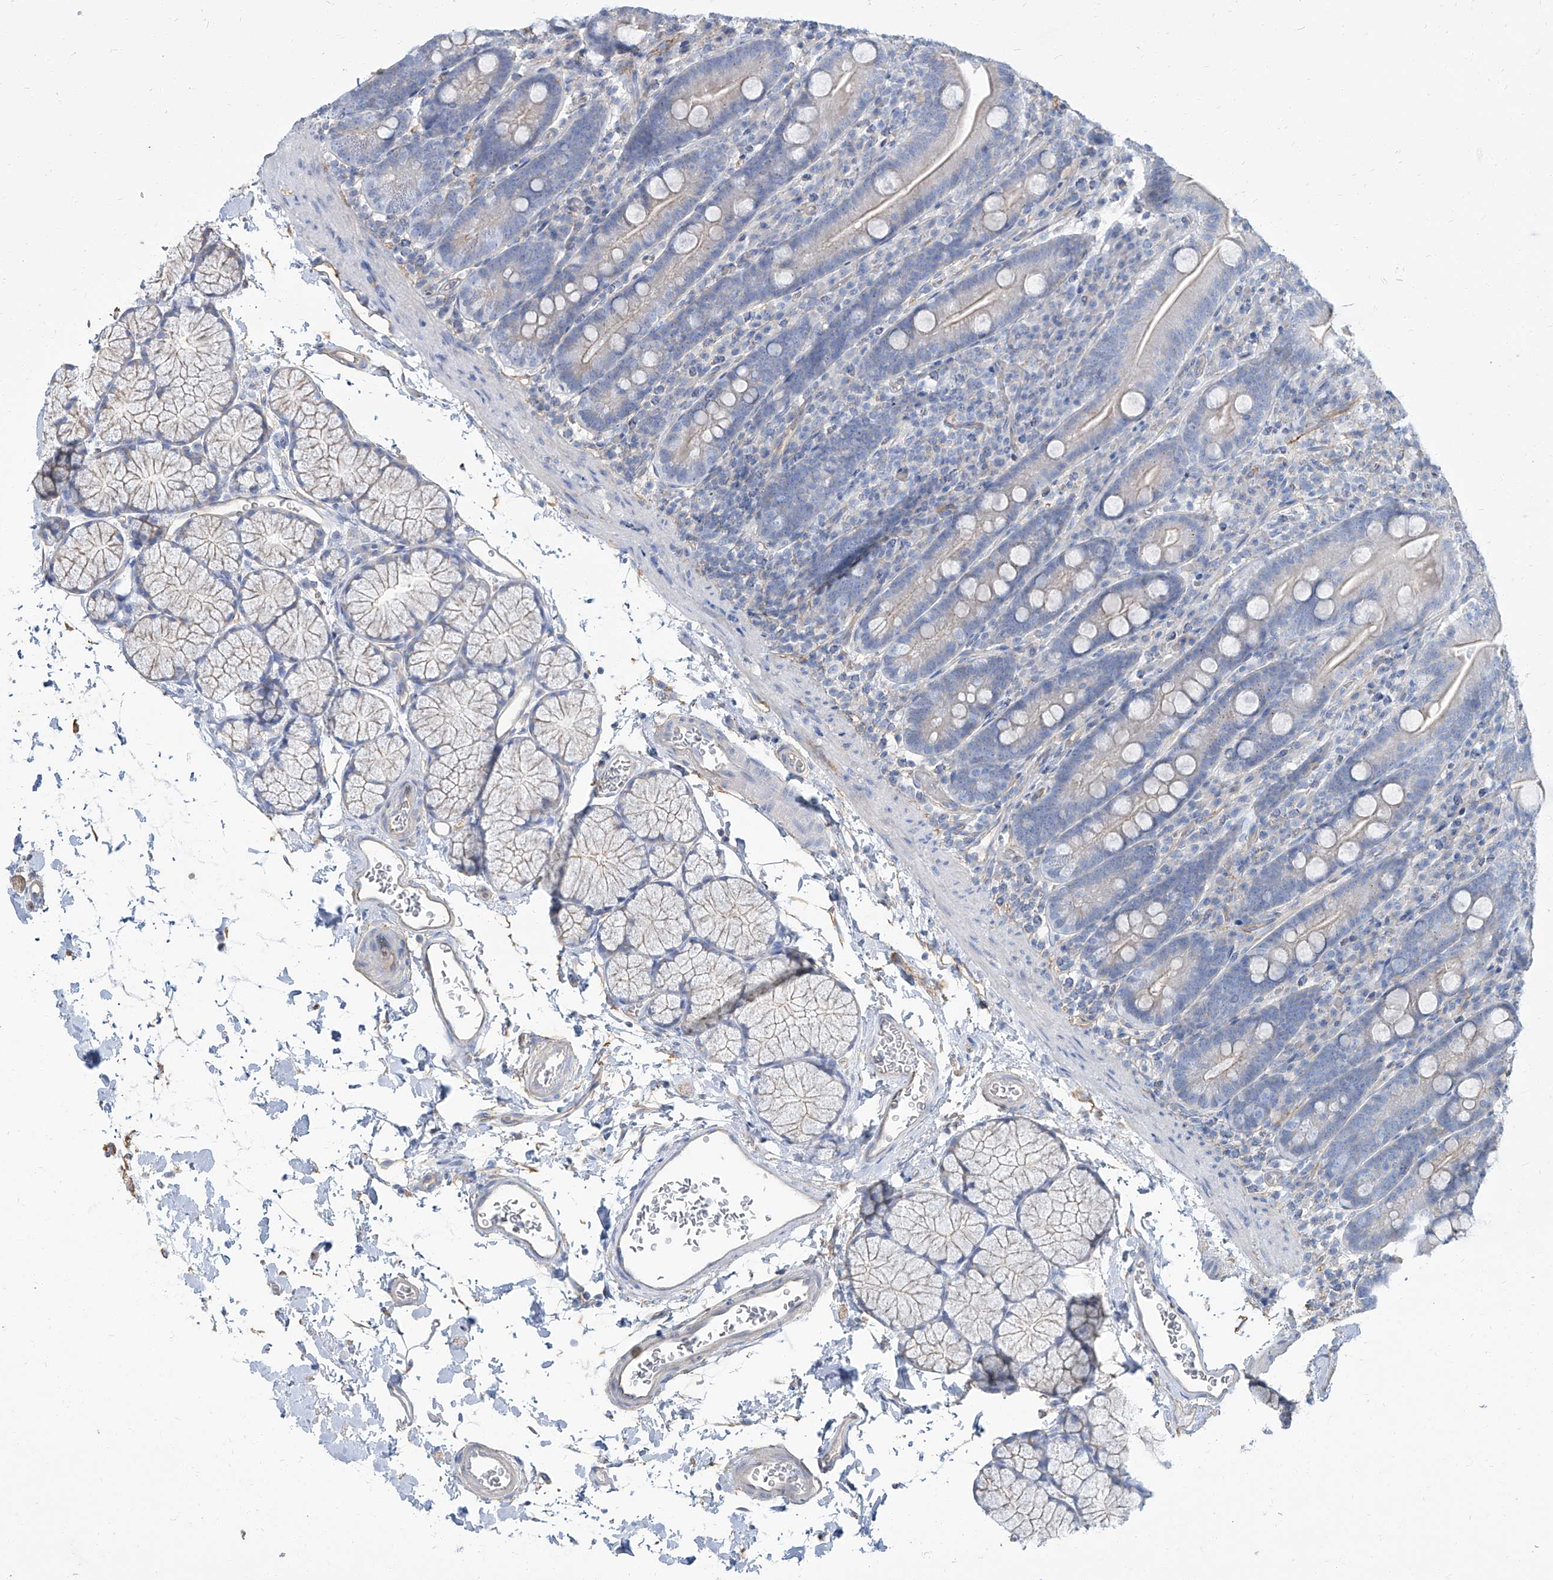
{"staining": {"intensity": "moderate", "quantity": "25%-75%", "location": "cytoplasmic/membranous"}, "tissue": "duodenum", "cell_type": "Glandular cells", "image_type": "normal", "snomed": [{"axis": "morphology", "description": "Normal tissue, NOS"}, {"axis": "topography", "description": "Duodenum"}], "caption": "An immunohistochemistry image of benign tissue is shown. Protein staining in brown shows moderate cytoplasmic/membranous positivity in duodenum within glandular cells. (Brightfield microscopy of DAB IHC at high magnification).", "gene": "TXLNB", "patient": {"sex": "male", "age": 35}}